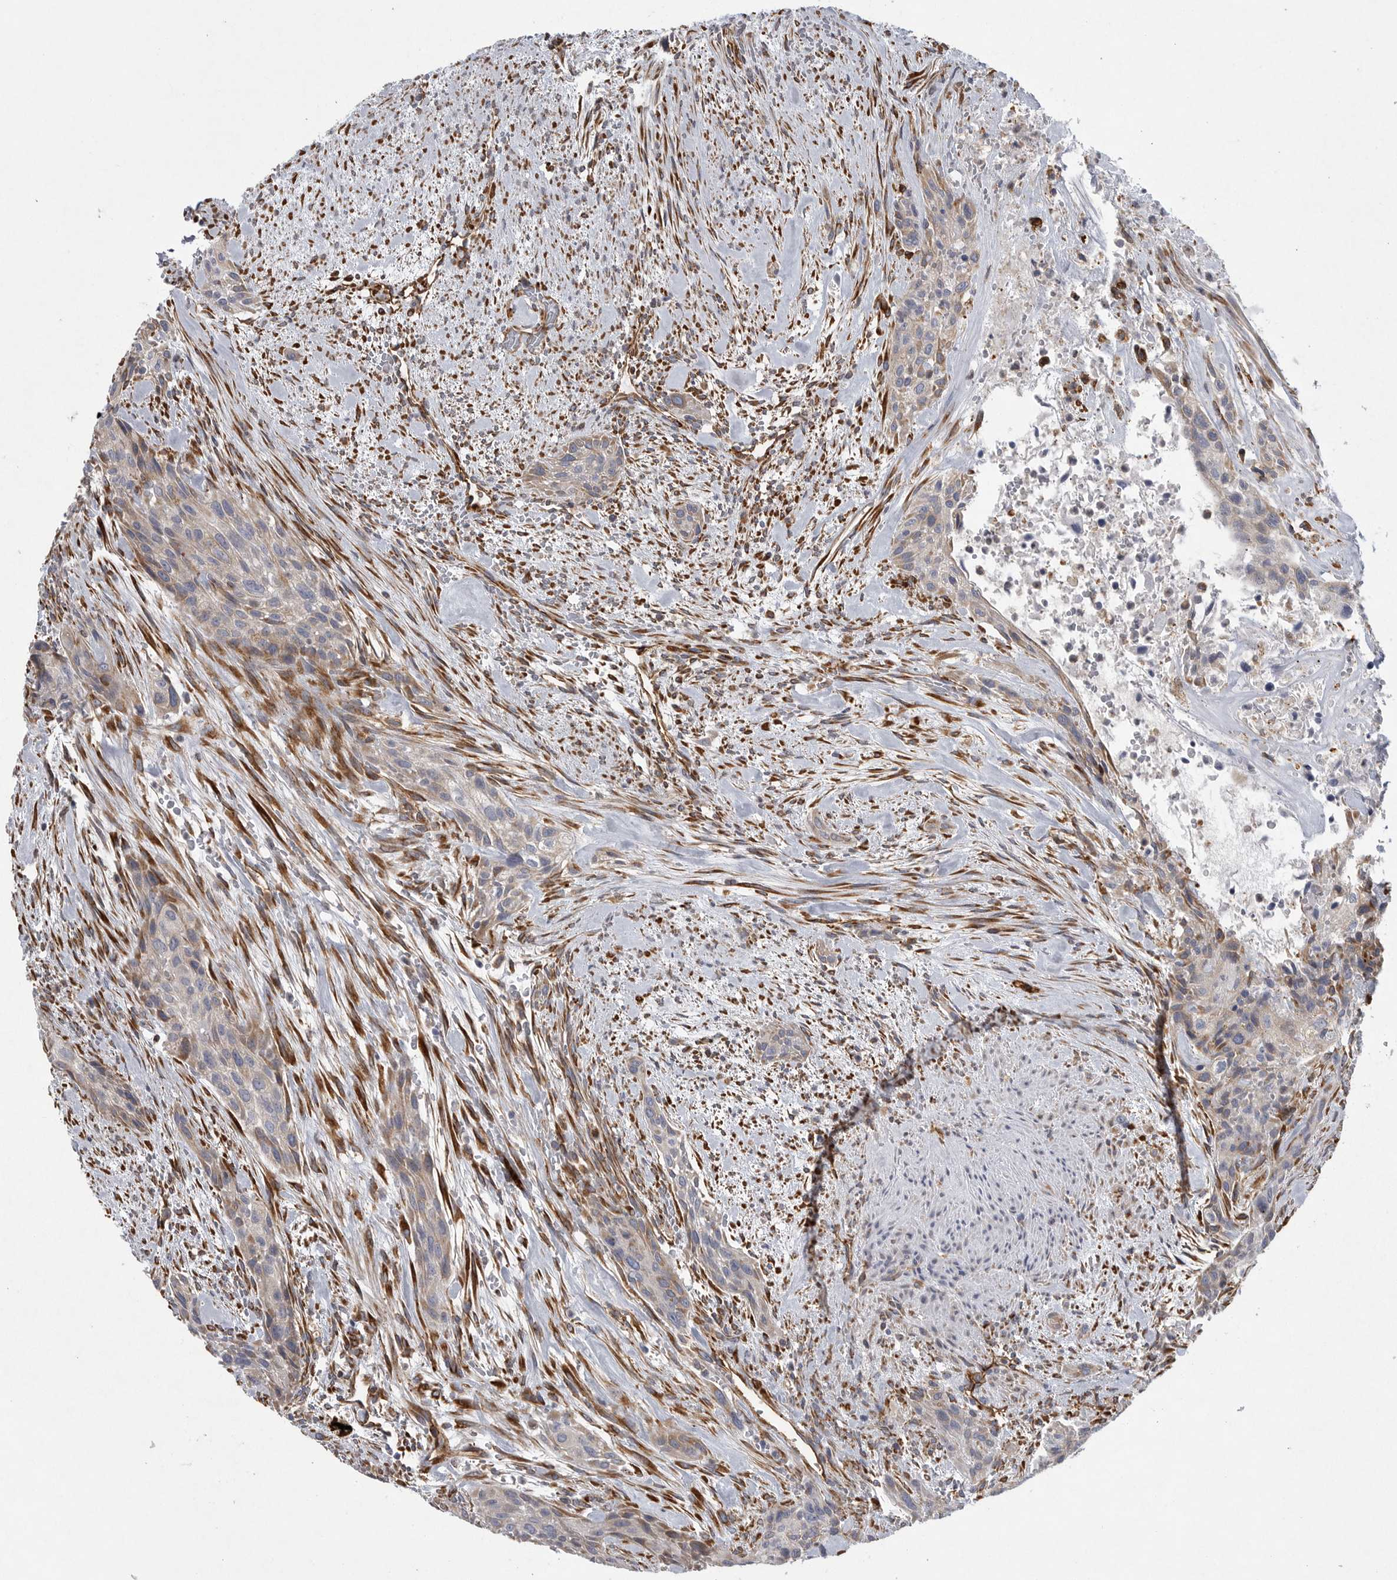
{"staining": {"intensity": "weak", "quantity": "25%-75%", "location": "cytoplasmic/membranous"}, "tissue": "urothelial cancer", "cell_type": "Tumor cells", "image_type": "cancer", "snomed": [{"axis": "morphology", "description": "Urothelial carcinoma, High grade"}, {"axis": "topography", "description": "Urinary bladder"}], "caption": "Weak cytoplasmic/membranous staining for a protein is present in approximately 25%-75% of tumor cells of high-grade urothelial carcinoma using immunohistochemistry.", "gene": "MINPP1", "patient": {"sex": "male", "age": 35}}